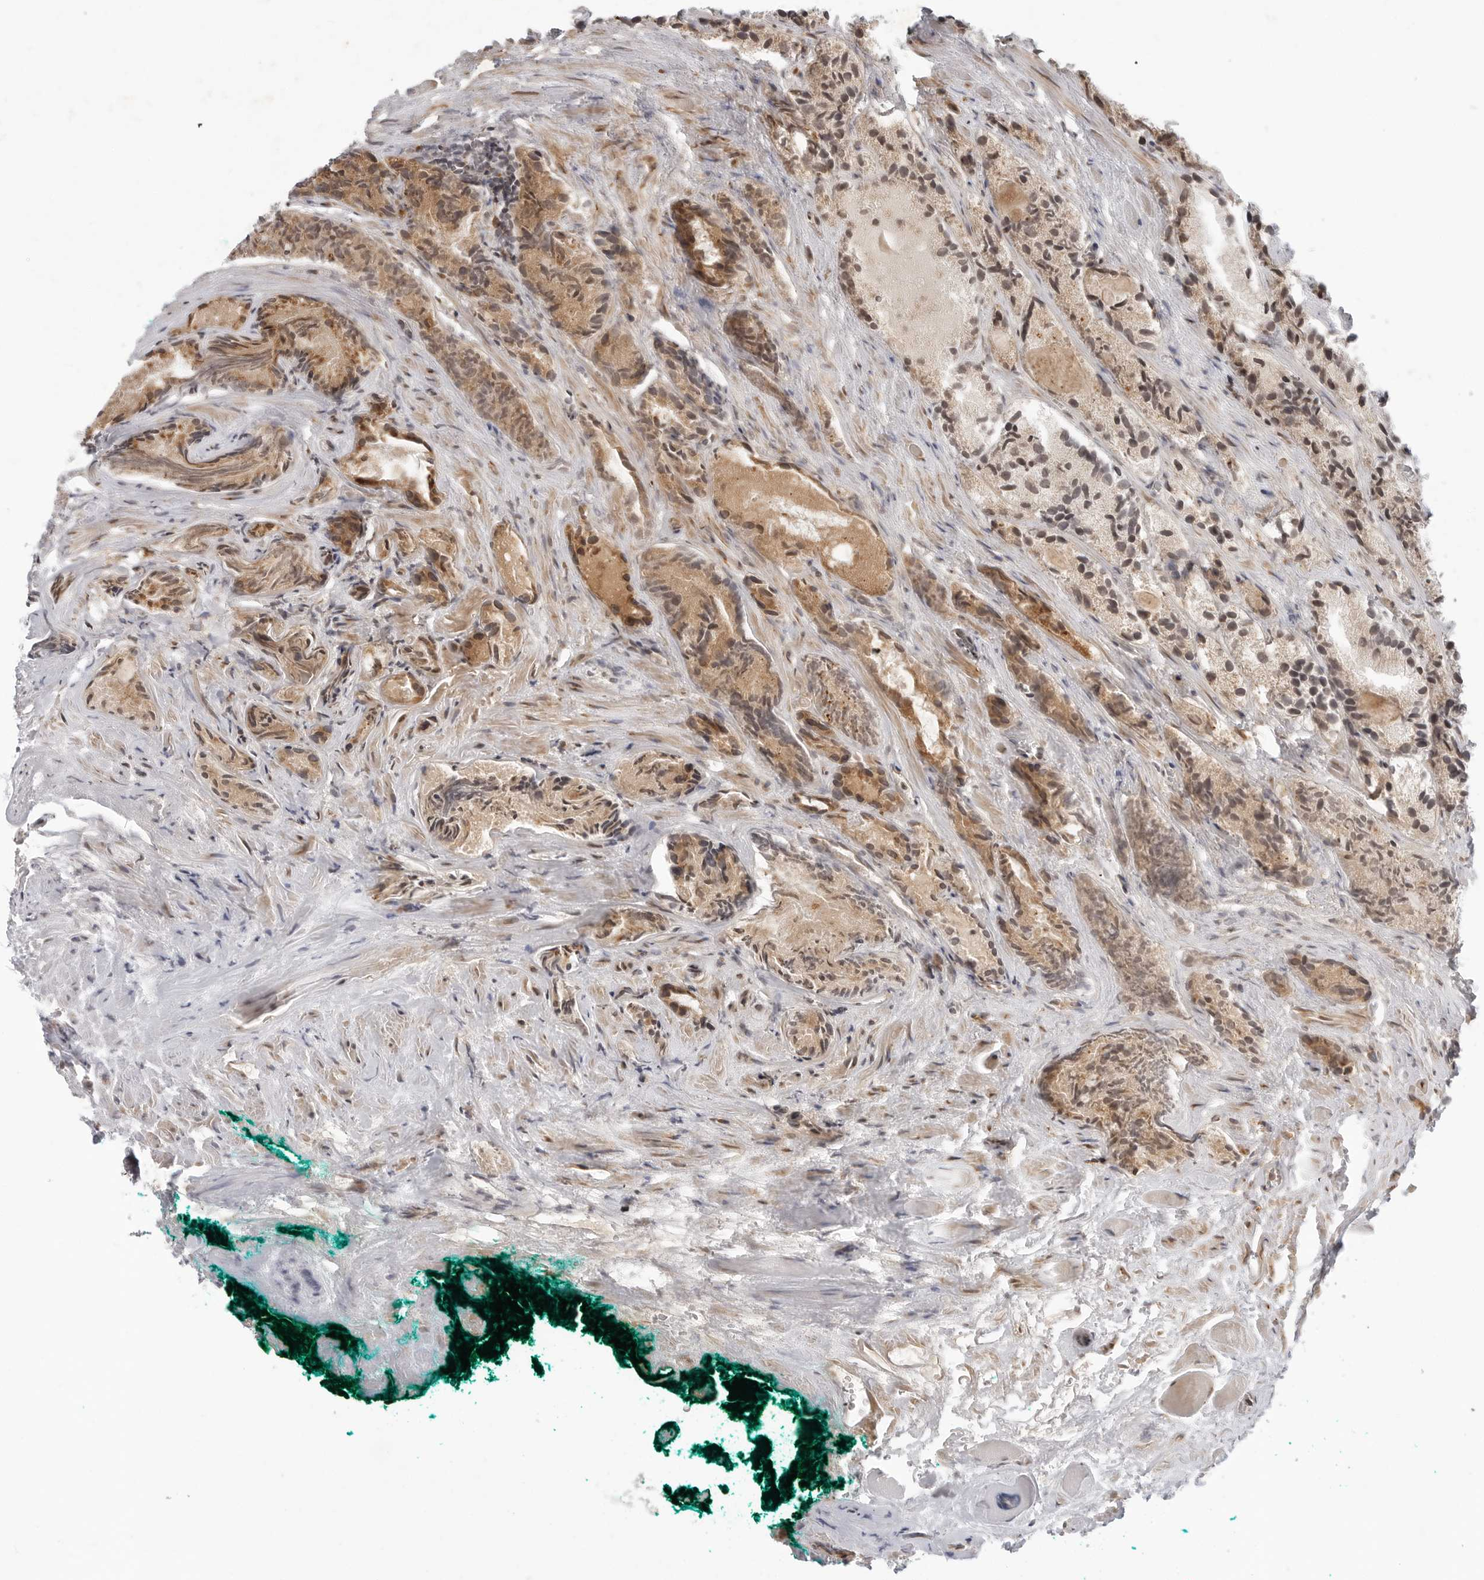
{"staining": {"intensity": "moderate", "quantity": ">75%", "location": "cytoplasmic/membranous,nuclear"}, "tissue": "prostate cancer", "cell_type": "Tumor cells", "image_type": "cancer", "snomed": [{"axis": "morphology", "description": "Adenocarcinoma, Low grade"}, {"axis": "topography", "description": "Prostate"}], "caption": "A brown stain labels moderate cytoplasmic/membranous and nuclear staining of a protein in human prostate cancer tumor cells.", "gene": "TIPRL", "patient": {"sex": "male", "age": 62}}